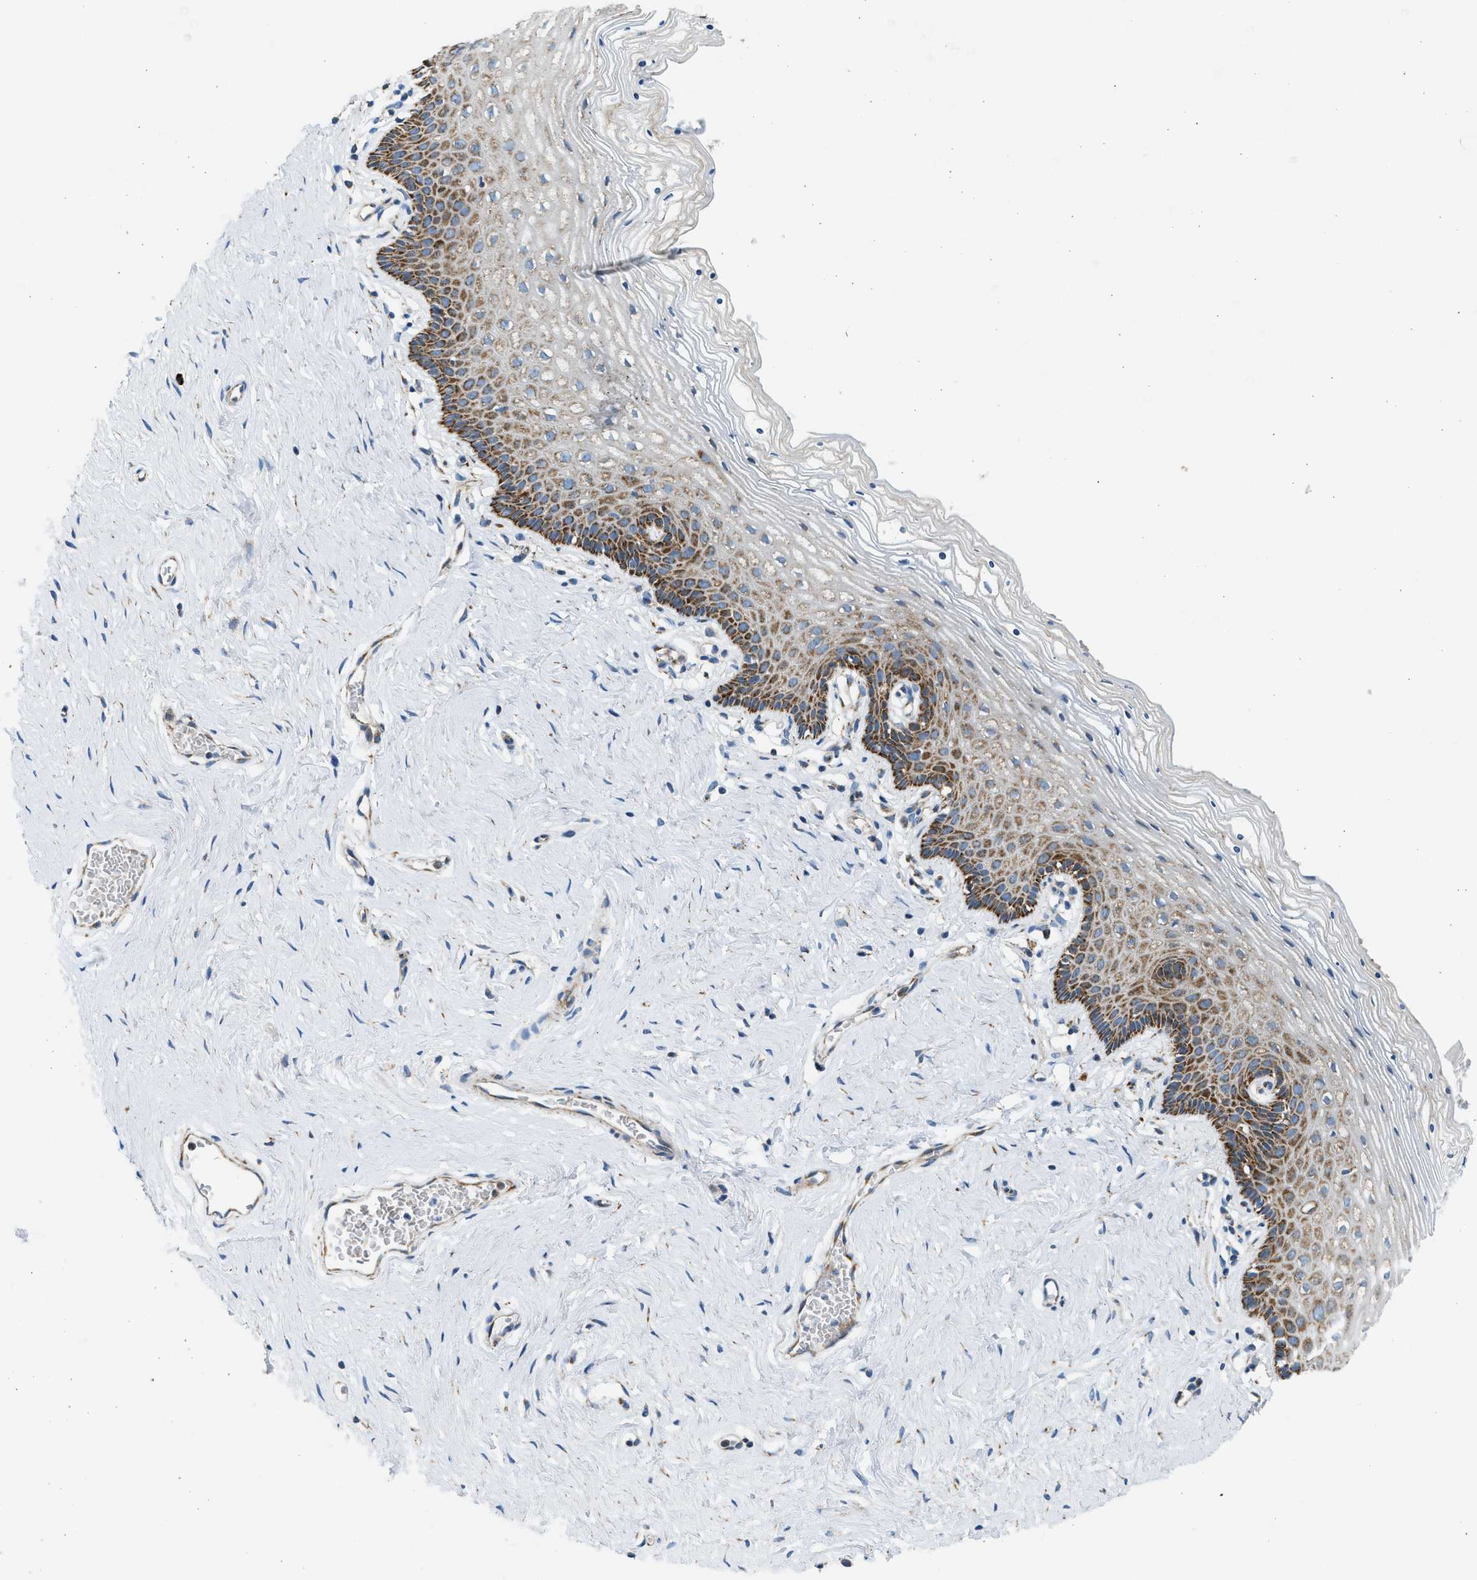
{"staining": {"intensity": "strong", "quantity": "25%-75%", "location": "cytoplasmic/membranous"}, "tissue": "vagina", "cell_type": "Squamous epithelial cells", "image_type": "normal", "snomed": [{"axis": "morphology", "description": "Normal tissue, NOS"}, {"axis": "topography", "description": "Vagina"}], "caption": "Immunohistochemical staining of benign human vagina shows 25%-75% levels of strong cytoplasmic/membranous protein expression in approximately 25%-75% of squamous epithelial cells. (DAB (3,3'-diaminobenzidine) IHC, brown staining for protein, blue staining for nuclei).", "gene": "KCNMB3", "patient": {"sex": "female", "age": 32}}